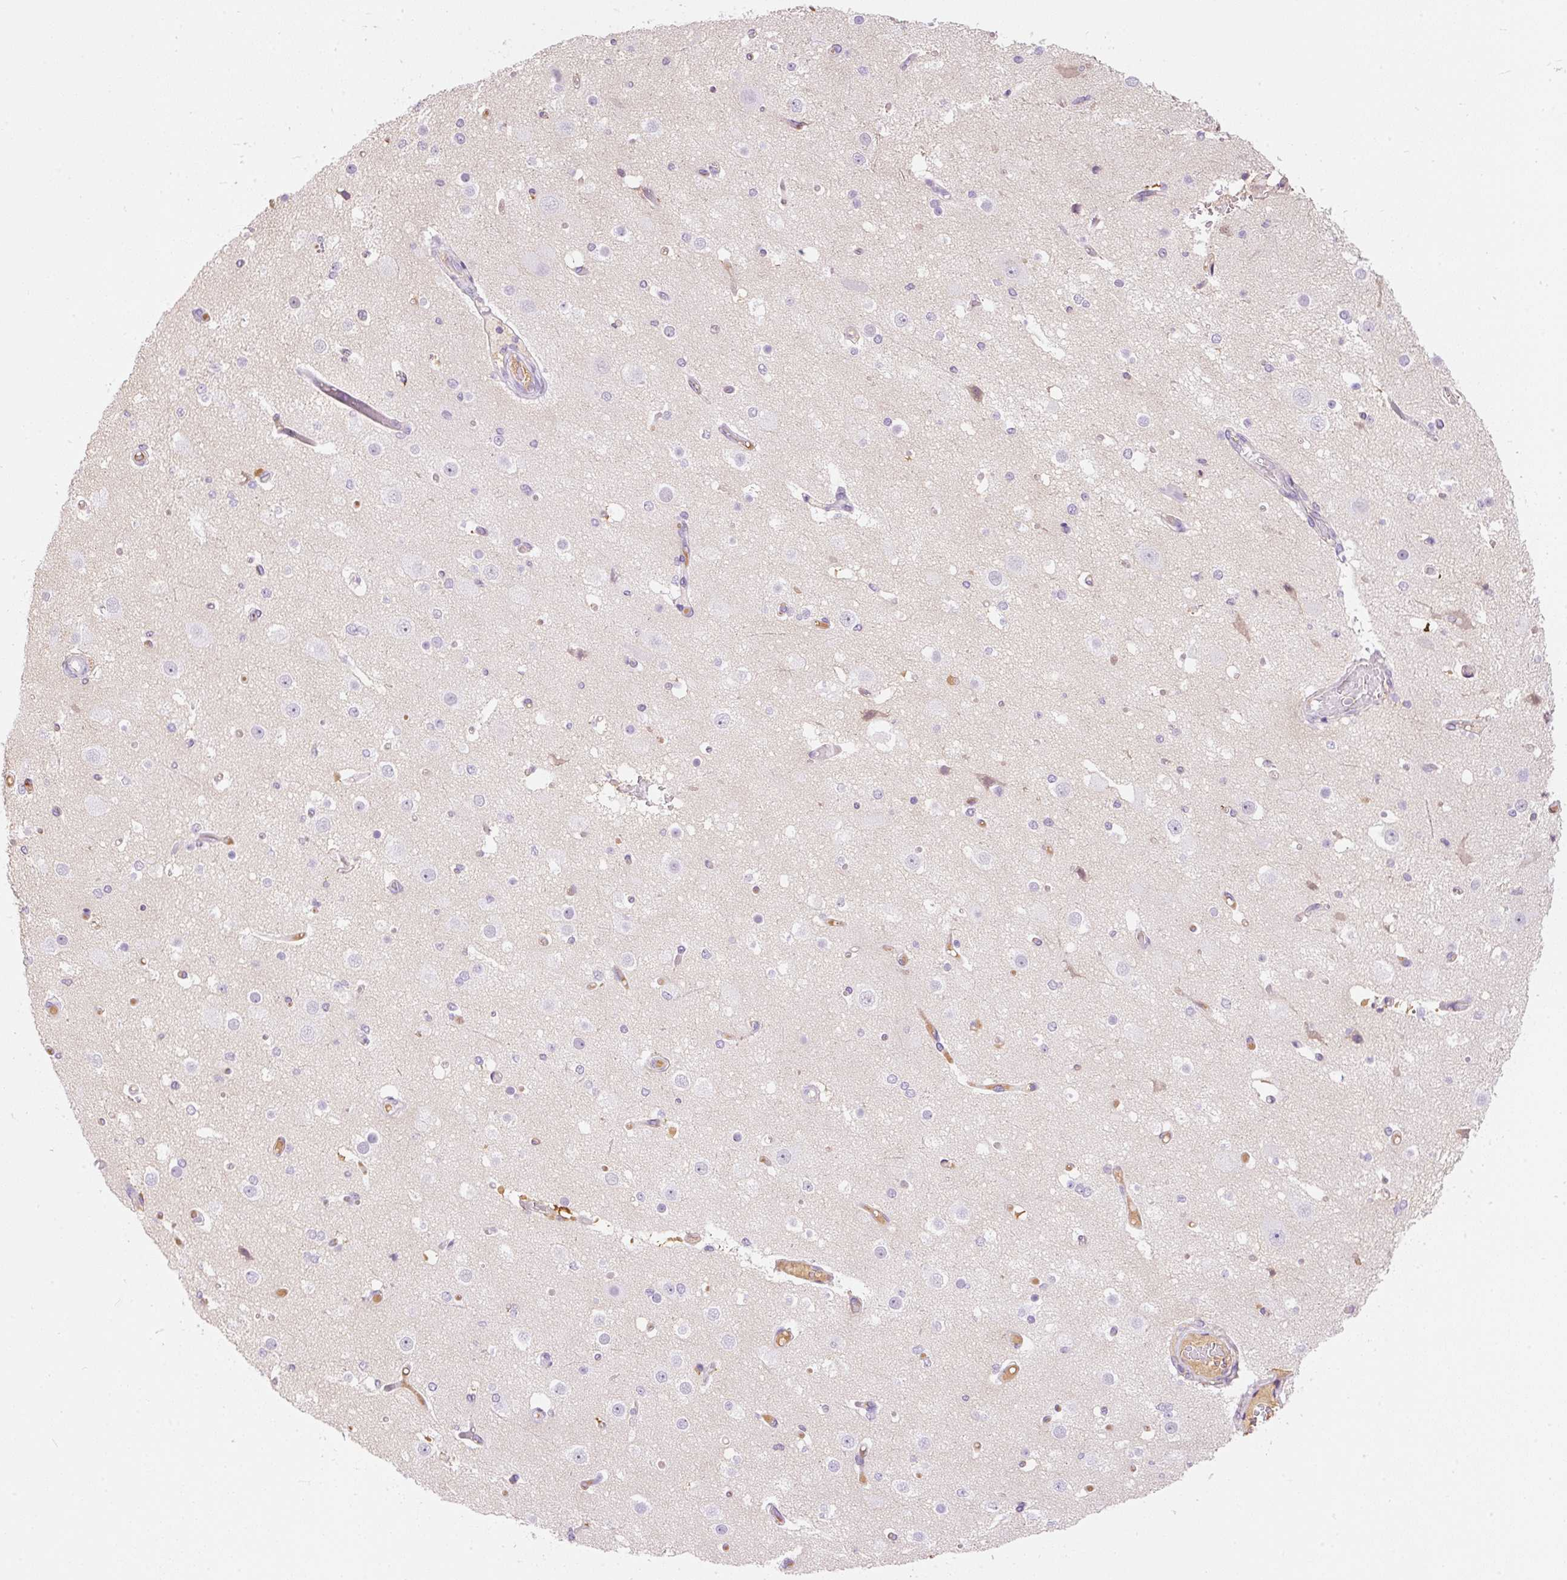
{"staining": {"intensity": "negative", "quantity": "none", "location": "none"}, "tissue": "cerebral cortex", "cell_type": "Endothelial cells", "image_type": "normal", "snomed": [{"axis": "morphology", "description": "Normal tissue, NOS"}, {"axis": "morphology", "description": "Inflammation, NOS"}, {"axis": "topography", "description": "Cerebral cortex"}], "caption": "A high-resolution photomicrograph shows immunohistochemistry (IHC) staining of normal cerebral cortex, which displays no significant staining in endothelial cells. (Stains: DAB (3,3'-diaminobenzidine) immunohistochemistry with hematoxylin counter stain, Microscopy: brightfield microscopy at high magnification).", "gene": "PRPF38B", "patient": {"sex": "male", "age": 6}}